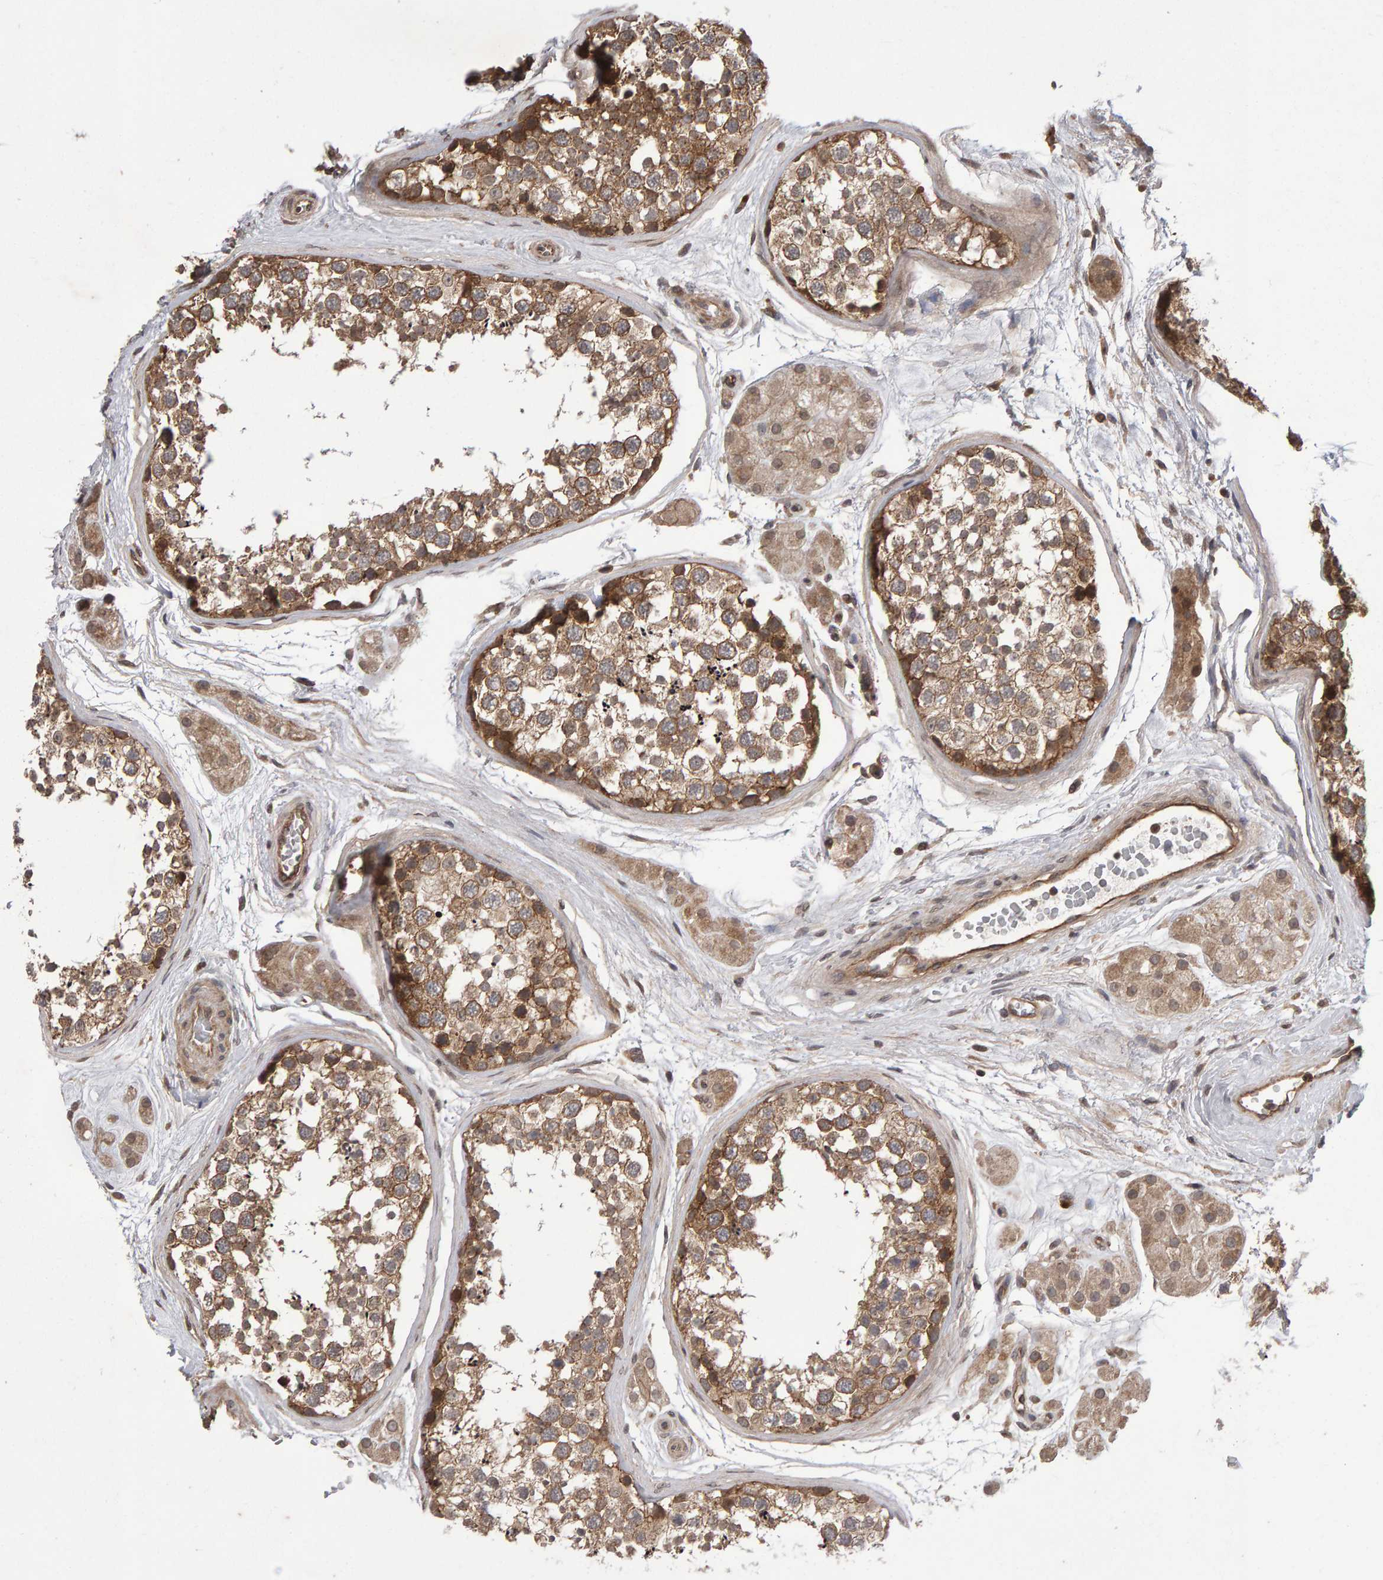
{"staining": {"intensity": "moderate", "quantity": ">75%", "location": "cytoplasmic/membranous"}, "tissue": "testis", "cell_type": "Cells in seminiferous ducts", "image_type": "normal", "snomed": [{"axis": "morphology", "description": "Normal tissue, NOS"}, {"axis": "topography", "description": "Testis"}], "caption": "A high-resolution histopathology image shows IHC staining of unremarkable testis, which shows moderate cytoplasmic/membranous staining in about >75% of cells in seminiferous ducts.", "gene": "SCRIB", "patient": {"sex": "male", "age": 56}}